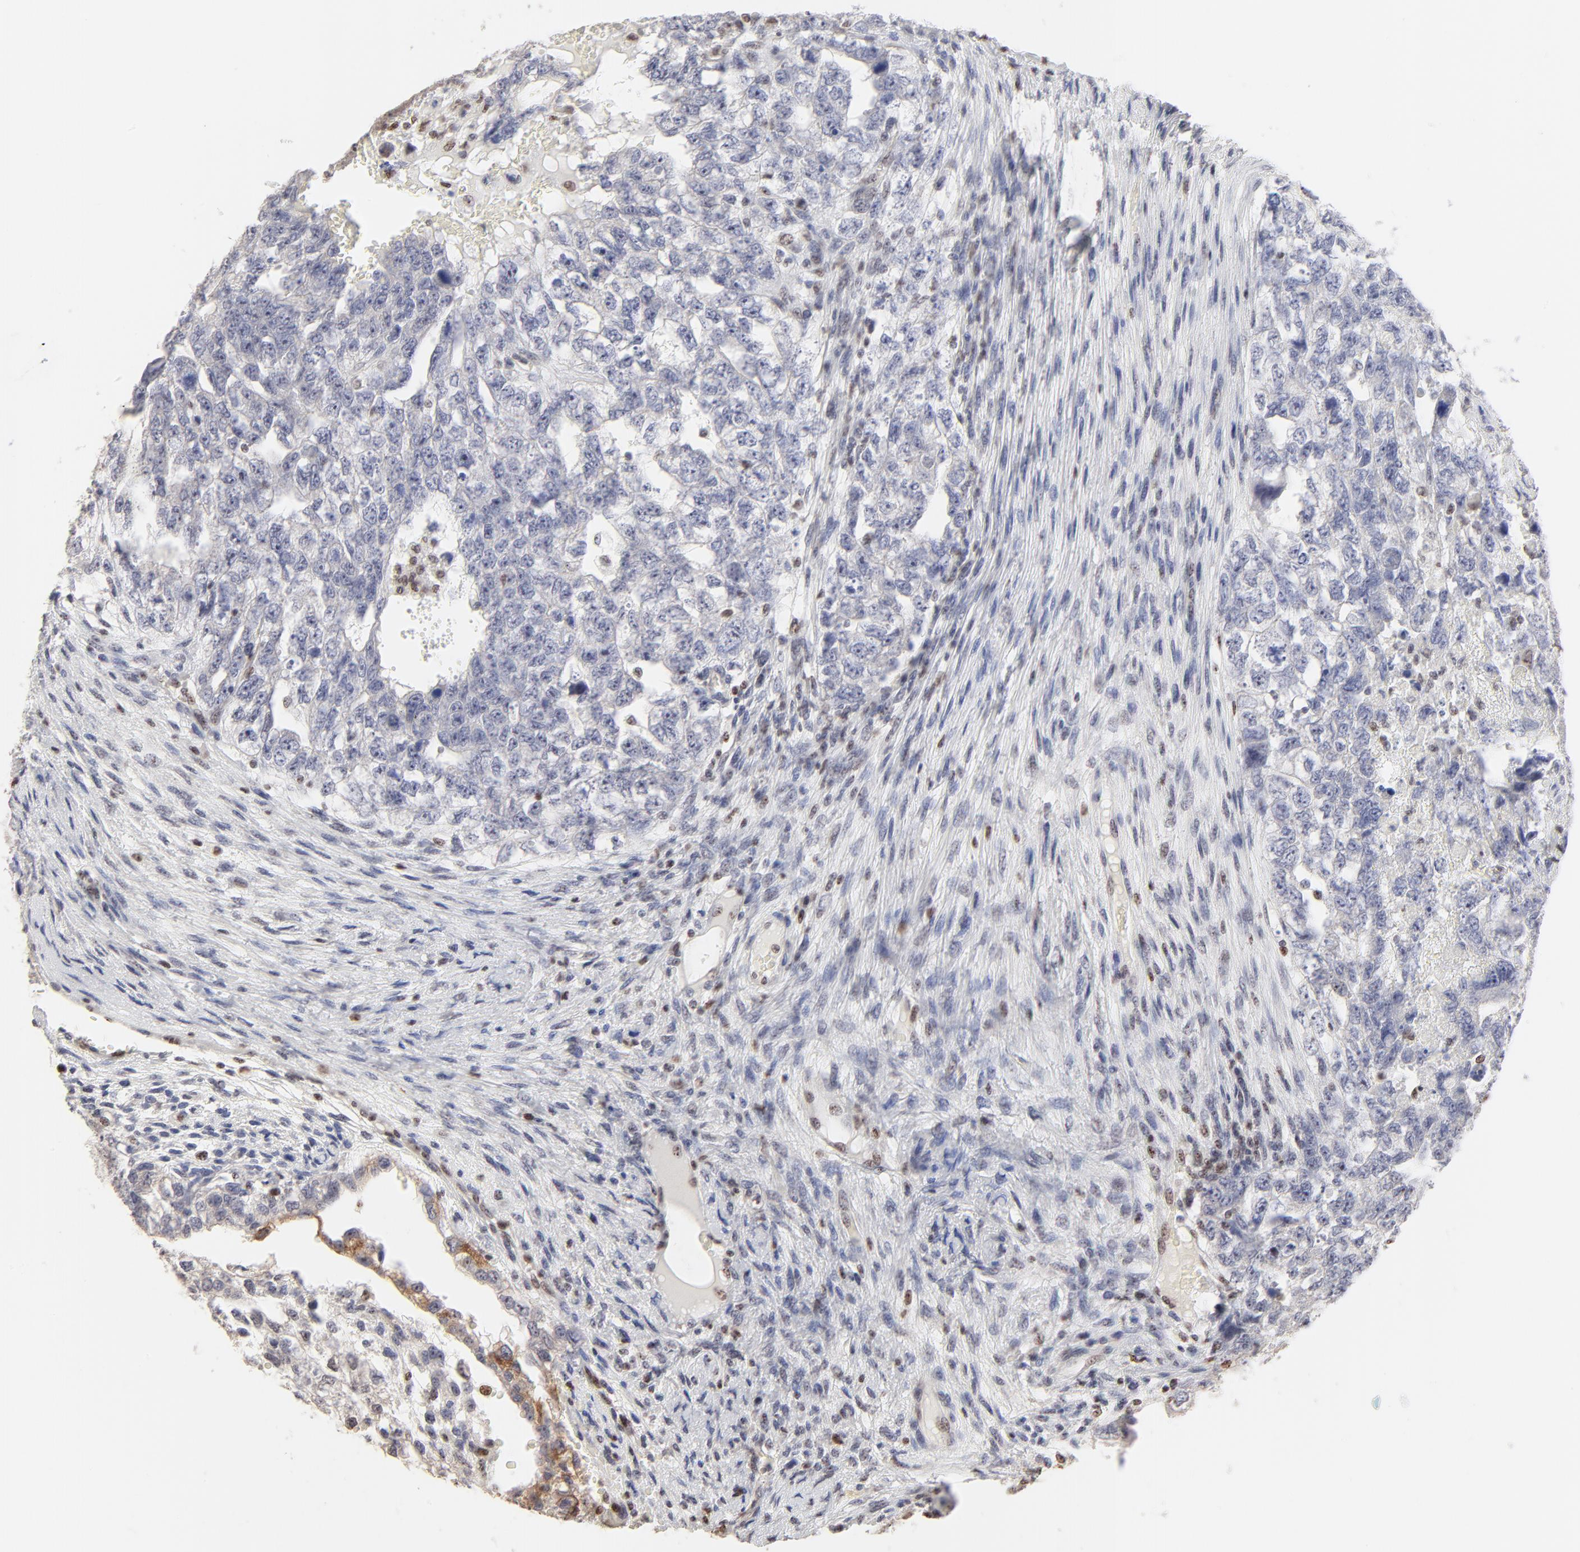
{"staining": {"intensity": "negative", "quantity": "none", "location": "none"}, "tissue": "testis cancer", "cell_type": "Tumor cells", "image_type": "cancer", "snomed": [{"axis": "morphology", "description": "Carcinoma, Embryonal, NOS"}, {"axis": "topography", "description": "Testis"}], "caption": "This is an immunohistochemistry (IHC) micrograph of testis cancer (embryonal carcinoma). There is no staining in tumor cells.", "gene": "NFIL3", "patient": {"sex": "male", "age": 36}}